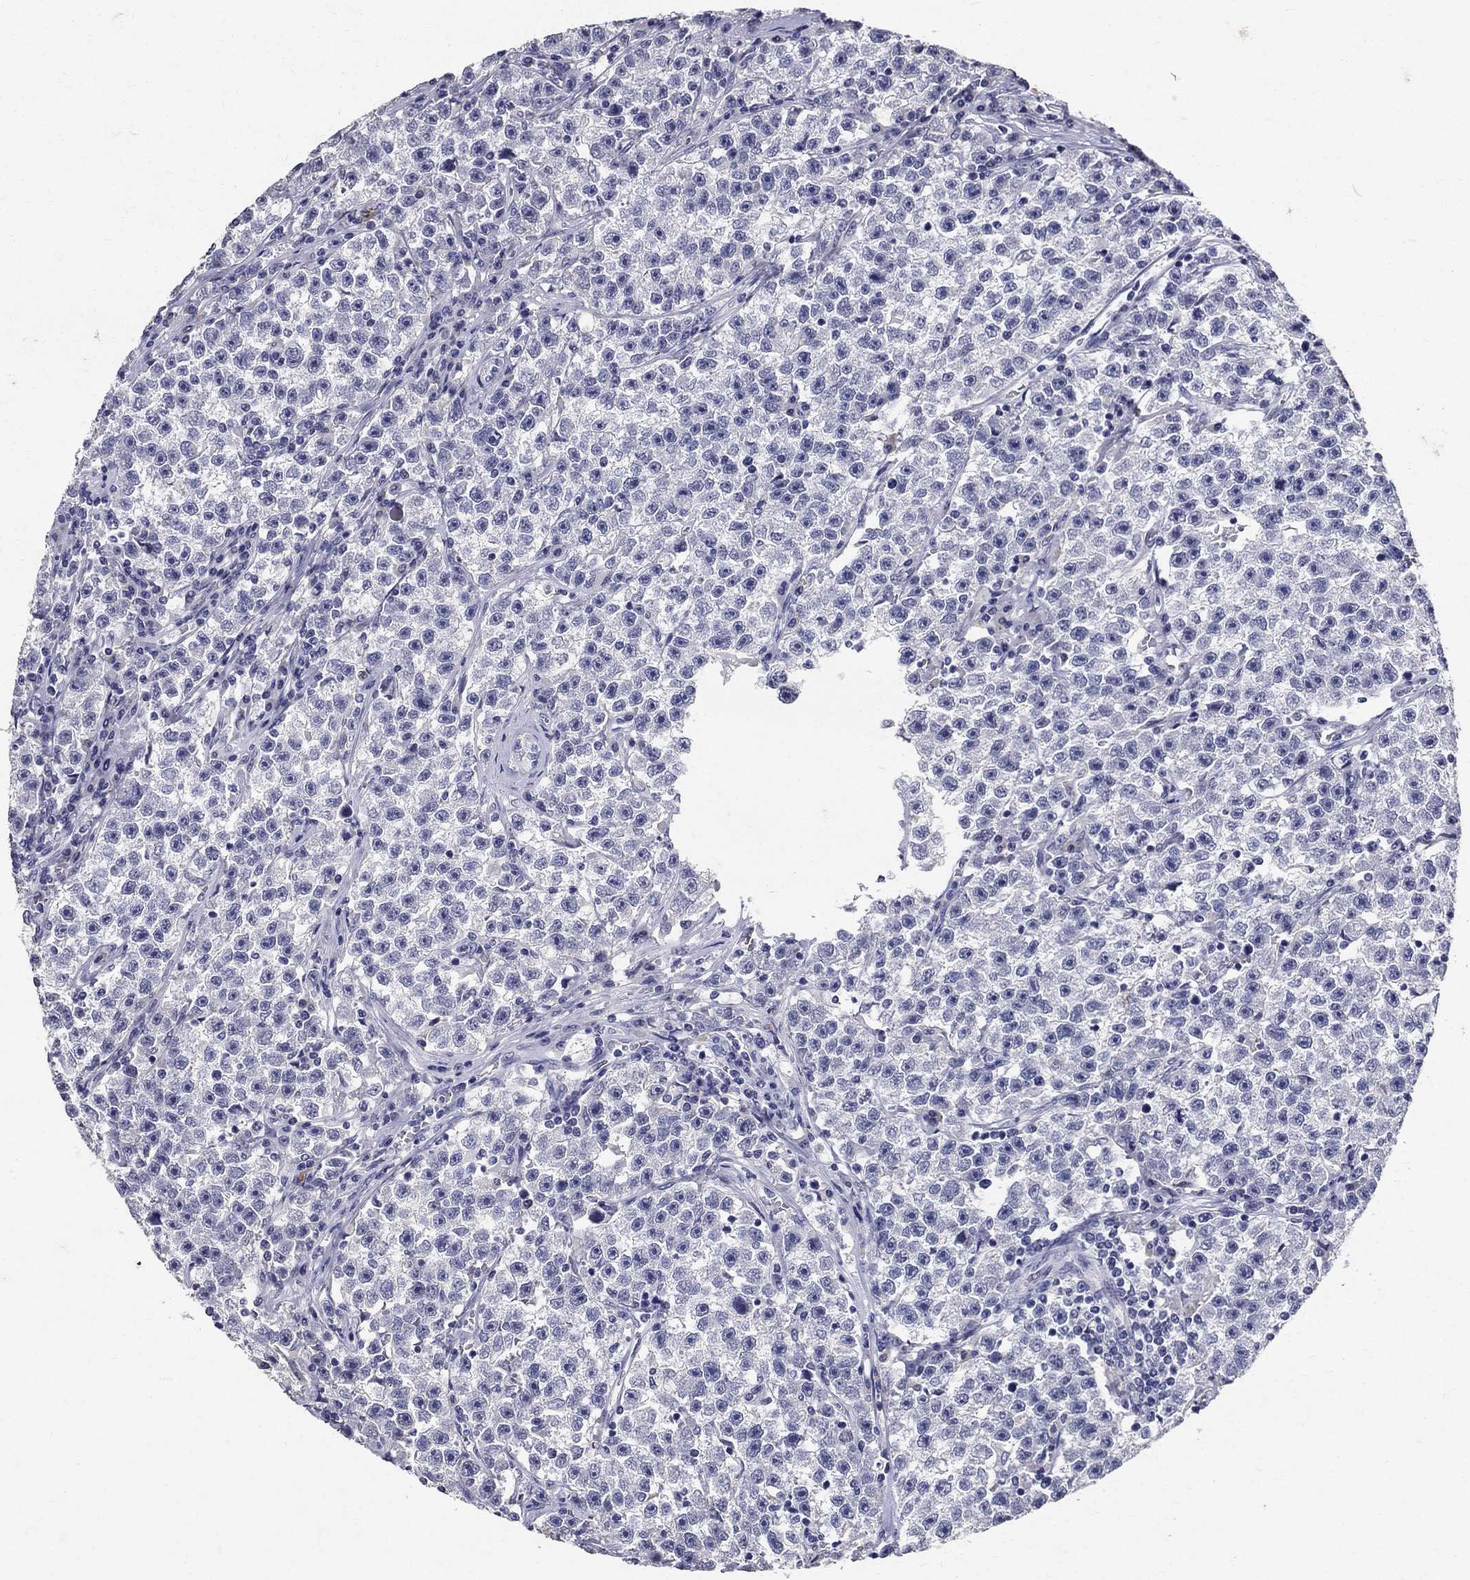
{"staining": {"intensity": "negative", "quantity": "none", "location": "none"}, "tissue": "testis cancer", "cell_type": "Tumor cells", "image_type": "cancer", "snomed": [{"axis": "morphology", "description": "Seminoma, NOS"}, {"axis": "topography", "description": "Testis"}], "caption": "The immunohistochemistry histopathology image has no significant positivity in tumor cells of testis seminoma tissue.", "gene": "POMC", "patient": {"sex": "male", "age": 22}}